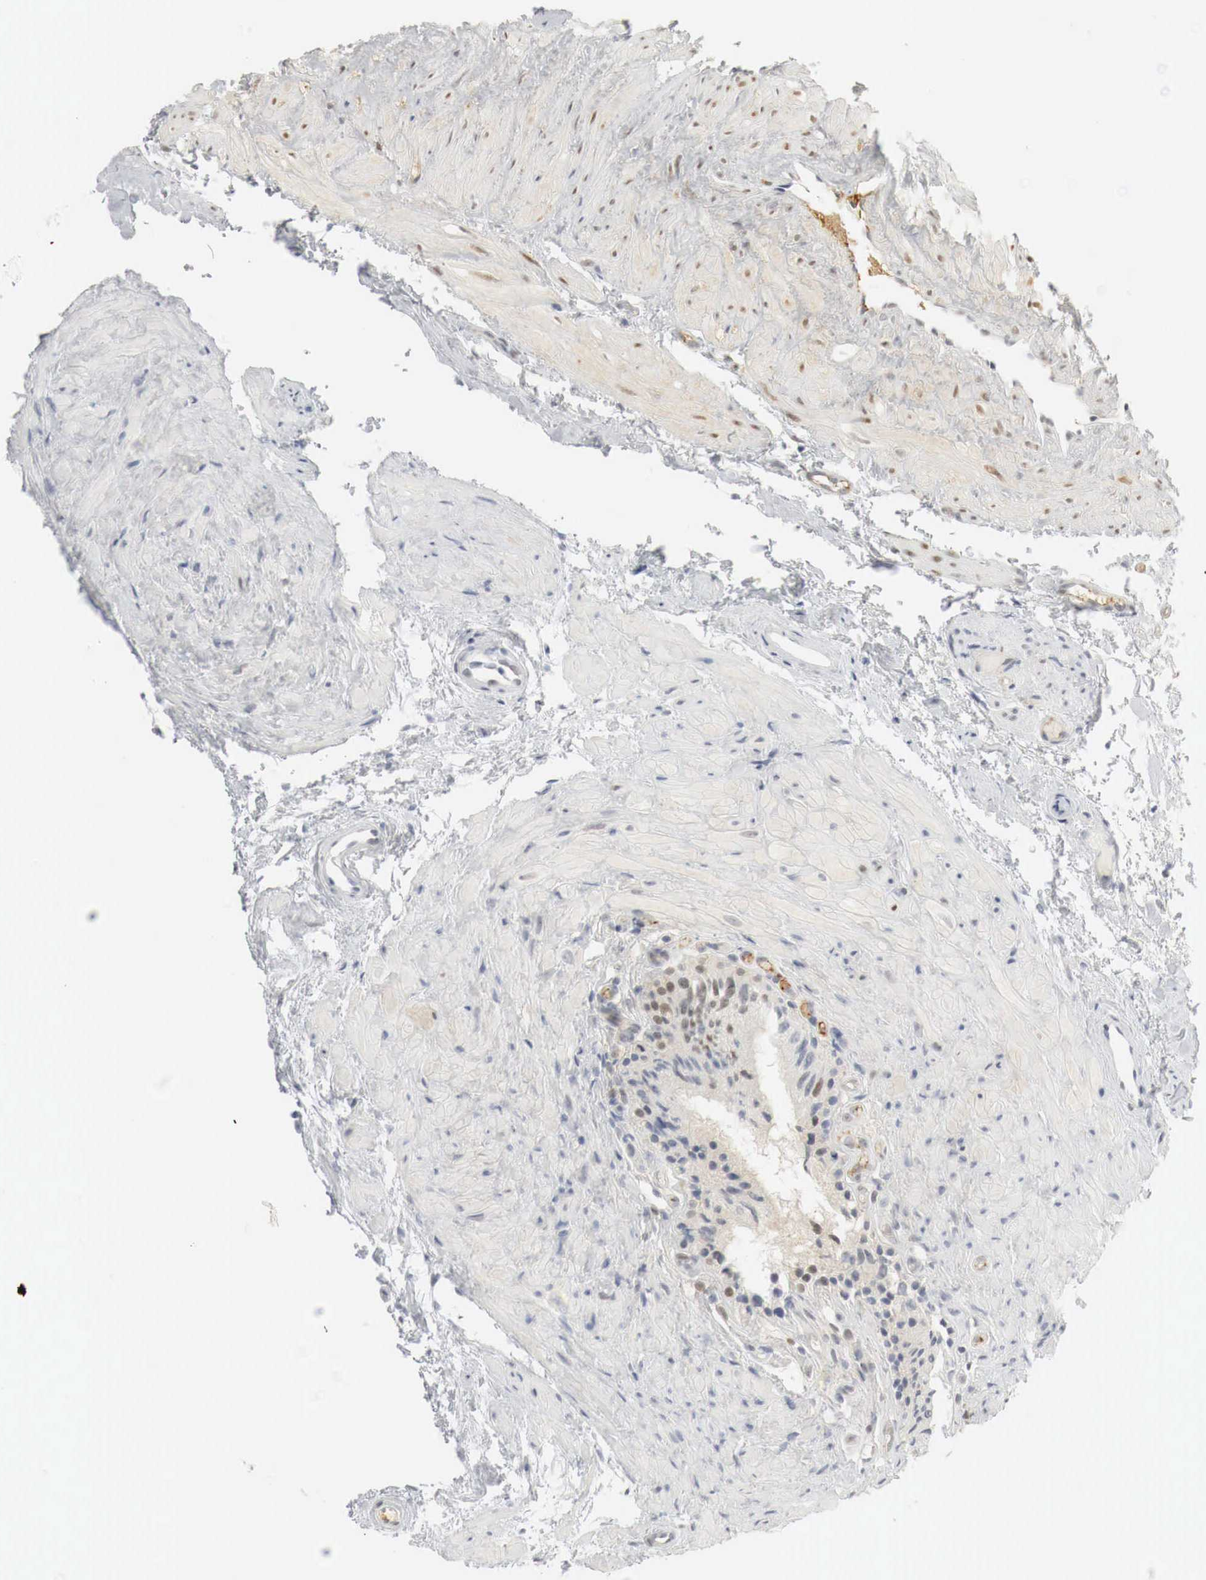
{"staining": {"intensity": "moderate", "quantity": "25%-75%", "location": "cytoplasmic/membranous,nuclear"}, "tissue": "epididymis", "cell_type": "Glandular cells", "image_type": "normal", "snomed": [{"axis": "morphology", "description": "Normal tissue, NOS"}, {"axis": "topography", "description": "Epididymis"}], "caption": "DAB immunohistochemical staining of unremarkable epididymis reveals moderate cytoplasmic/membranous,nuclear protein staining in about 25%-75% of glandular cells.", "gene": "MYC", "patient": {"sex": "male", "age": 74}}